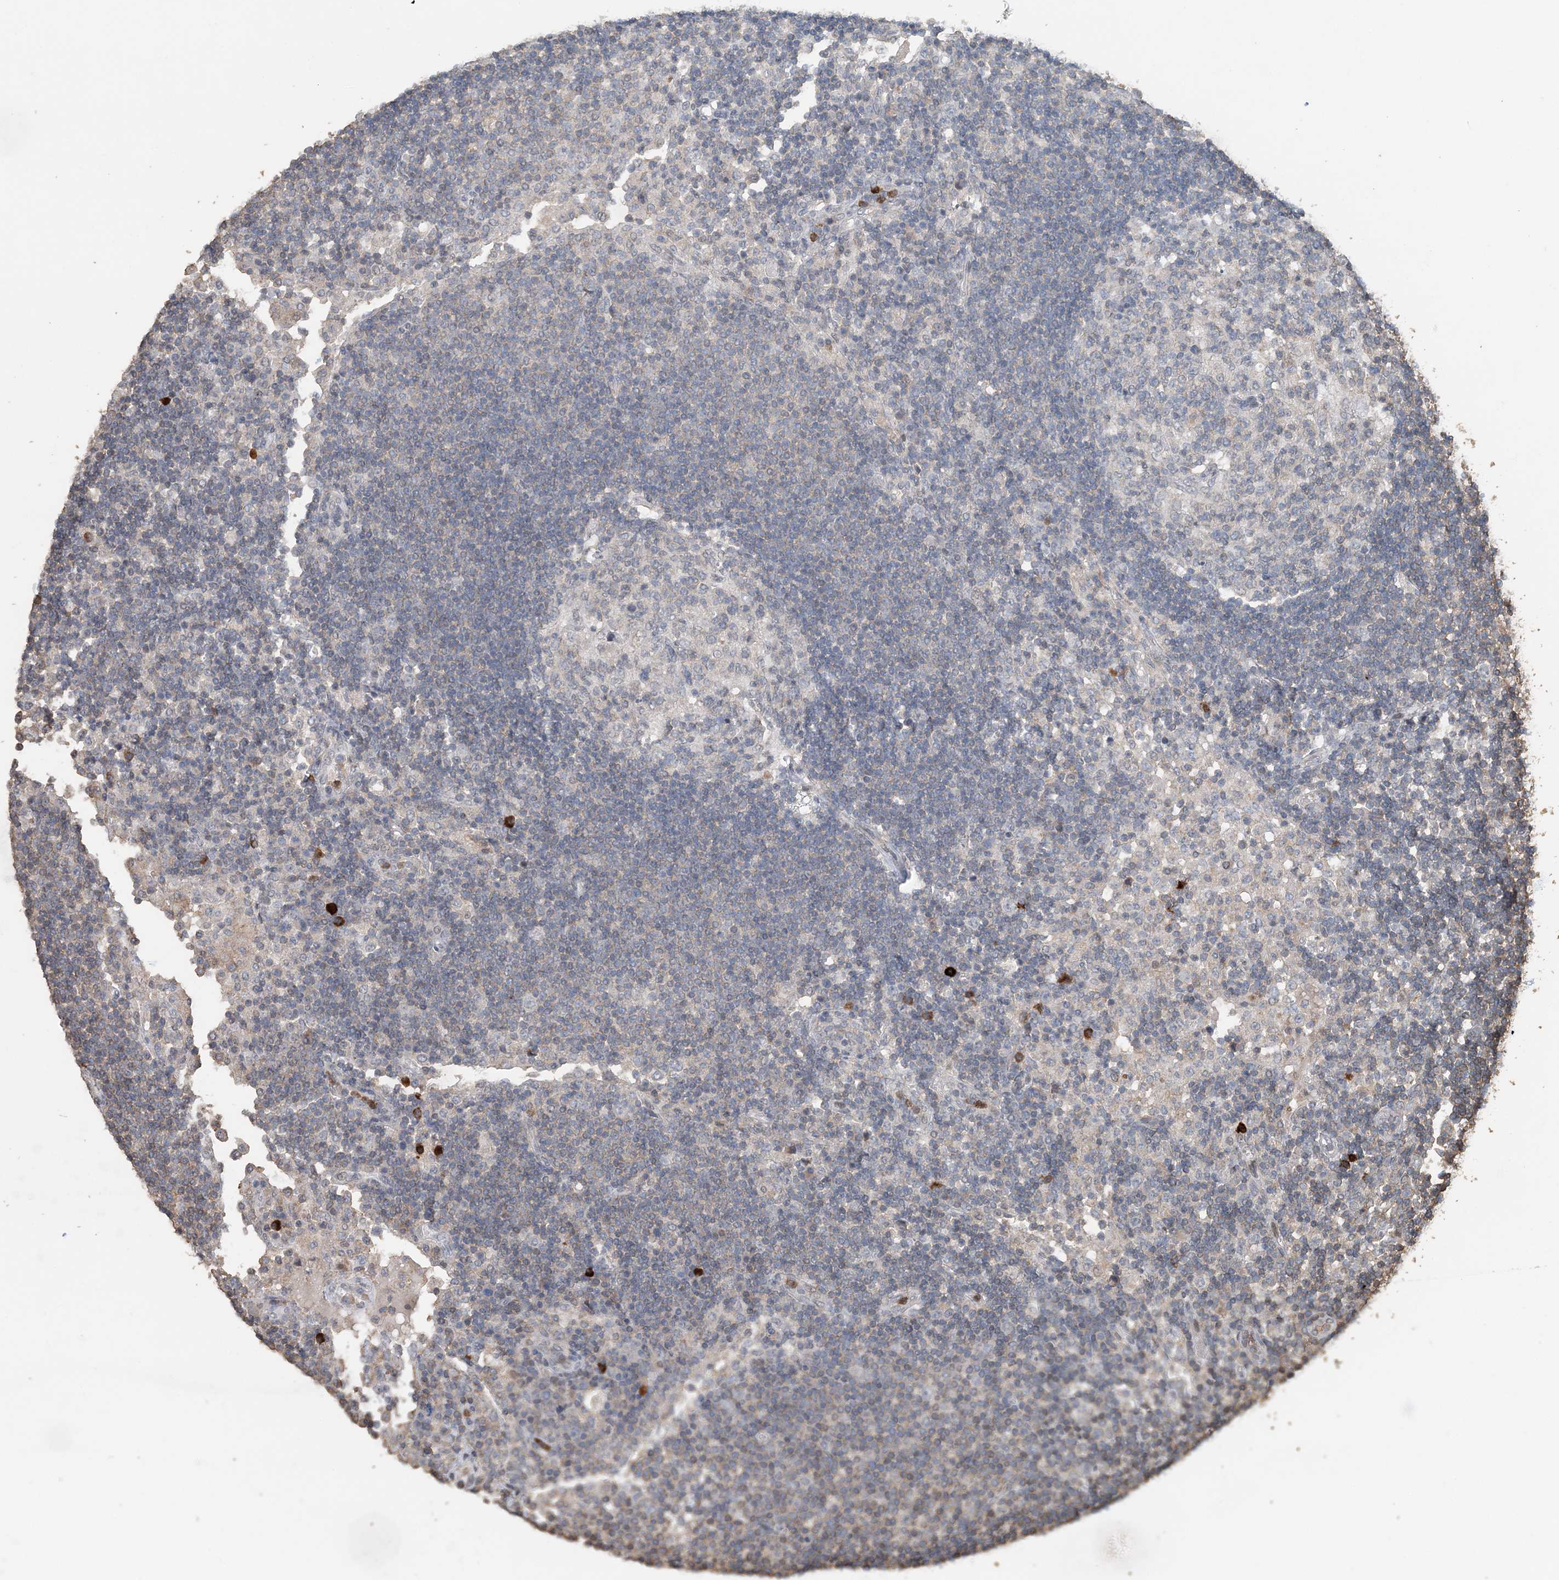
{"staining": {"intensity": "negative", "quantity": "none", "location": "none"}, "tissue": "lymph node", "cell_type": "Germinal center cells", "image_type": "normal", "snomed": [{"axis": "morphology", "description": "Normal tissue, NOS"}, {"axis": "topography", "description": "Lymph node"}], "caption": "Germinal center cells show no significant protein positivity in normal lymph node. (Brightfield microscopy of DAB IHC at high magnification).", "gene": "FAM110A", "patient": {"sex": "female", "age": 53}}